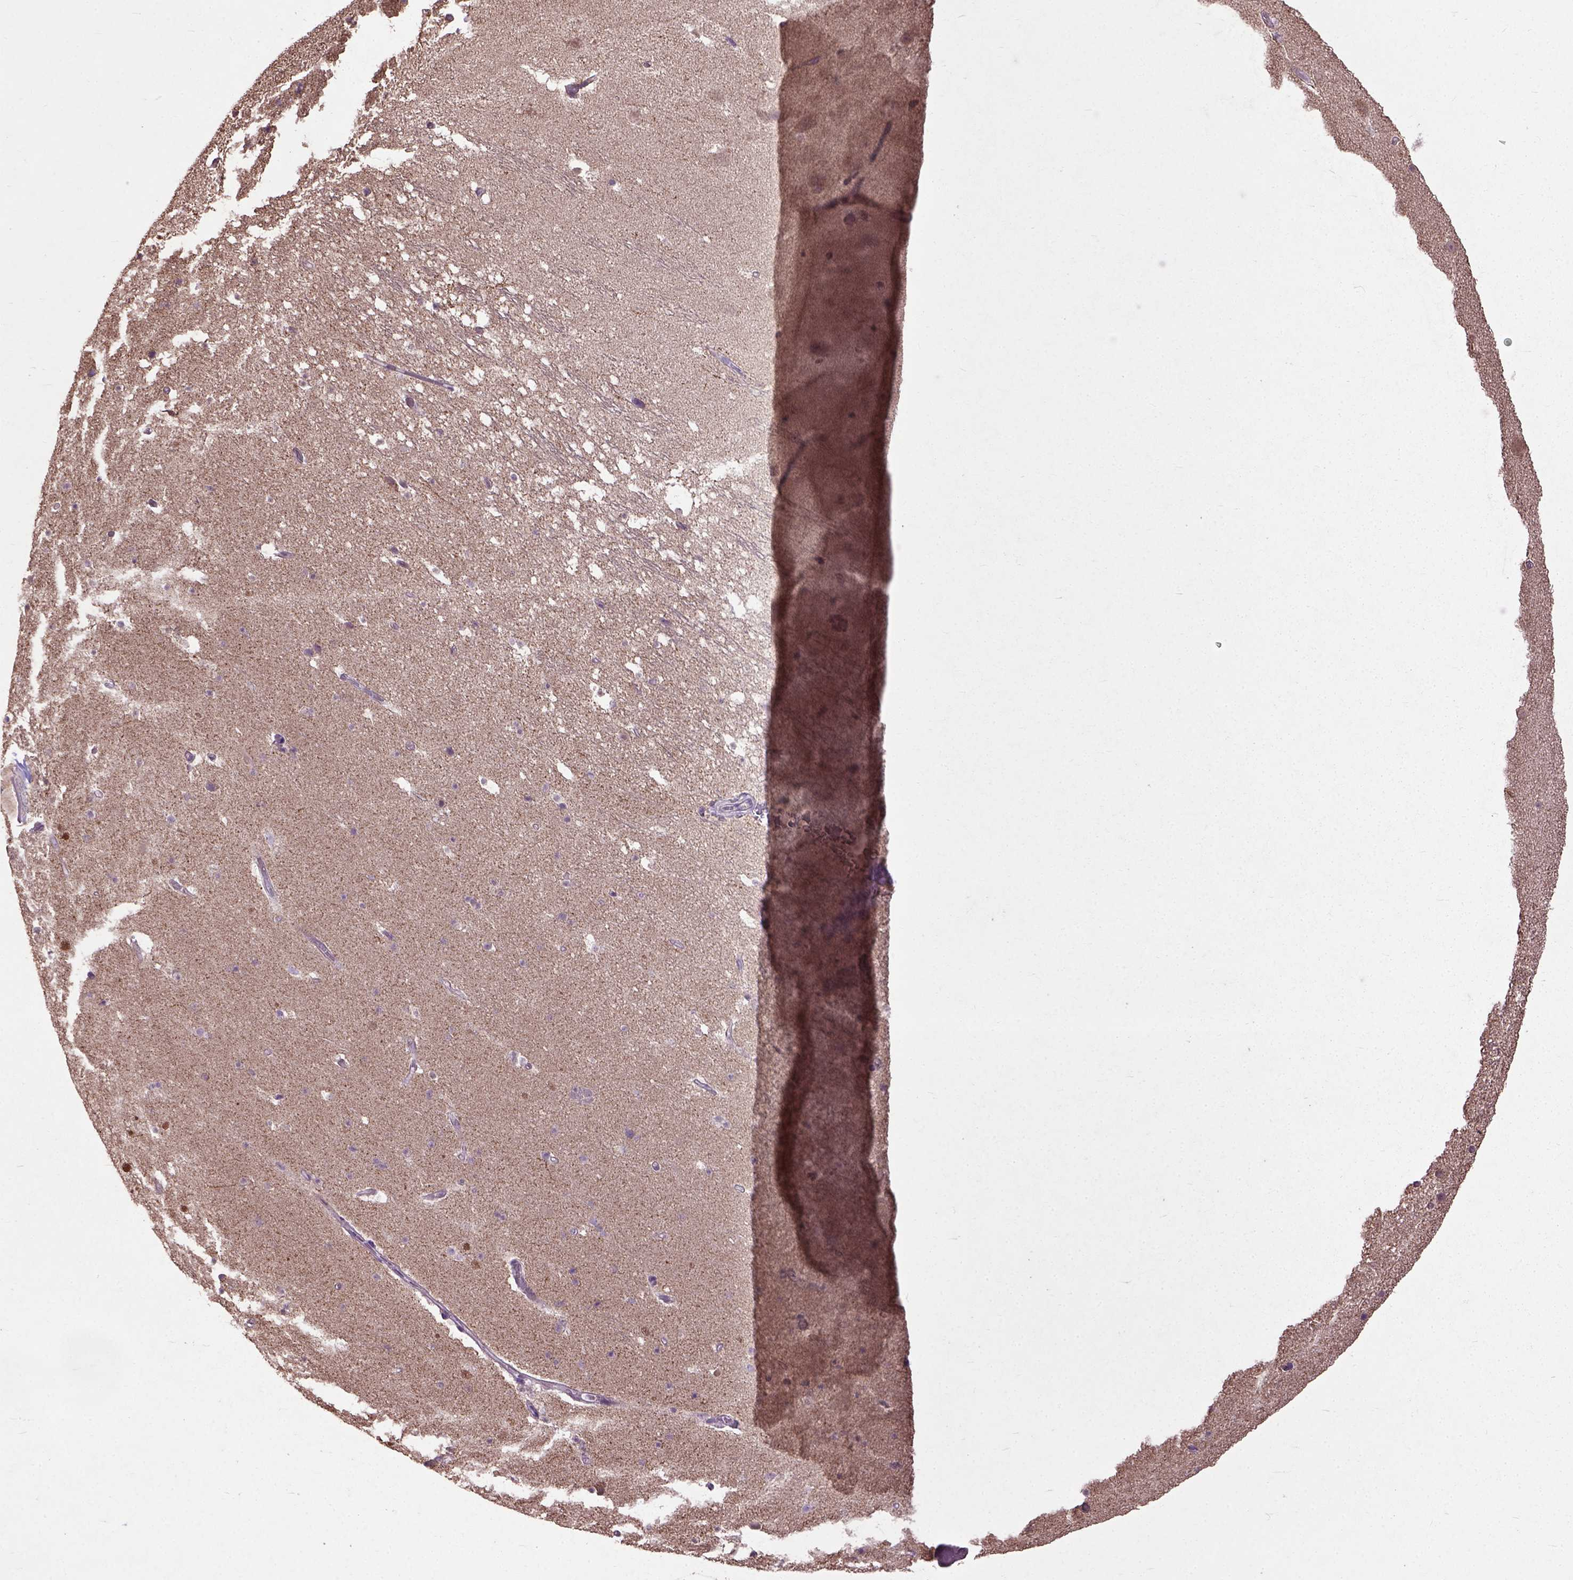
{"staining": {"intensity": "moderate", "quantity": "<25%", "location": "nuclear"}, "tissue": "hippocampus", "cell_type": "Glial cells", "image_type": "normal", "snomed": [{"axis": "morphology", "description": "Normal tissue, NOS"}, {"axis": "topography", "description": "Hippocampus"}], "caption": "Immunohistochemistry (DAB (3,3'-diaminobenzidine)) staining of unremarkable hippocampus demonstrates moderate nuclear protein expression in approximately <25% of glial cells.", "gene": "UBA3", "patient": {"sex": "male", "age": 26}}